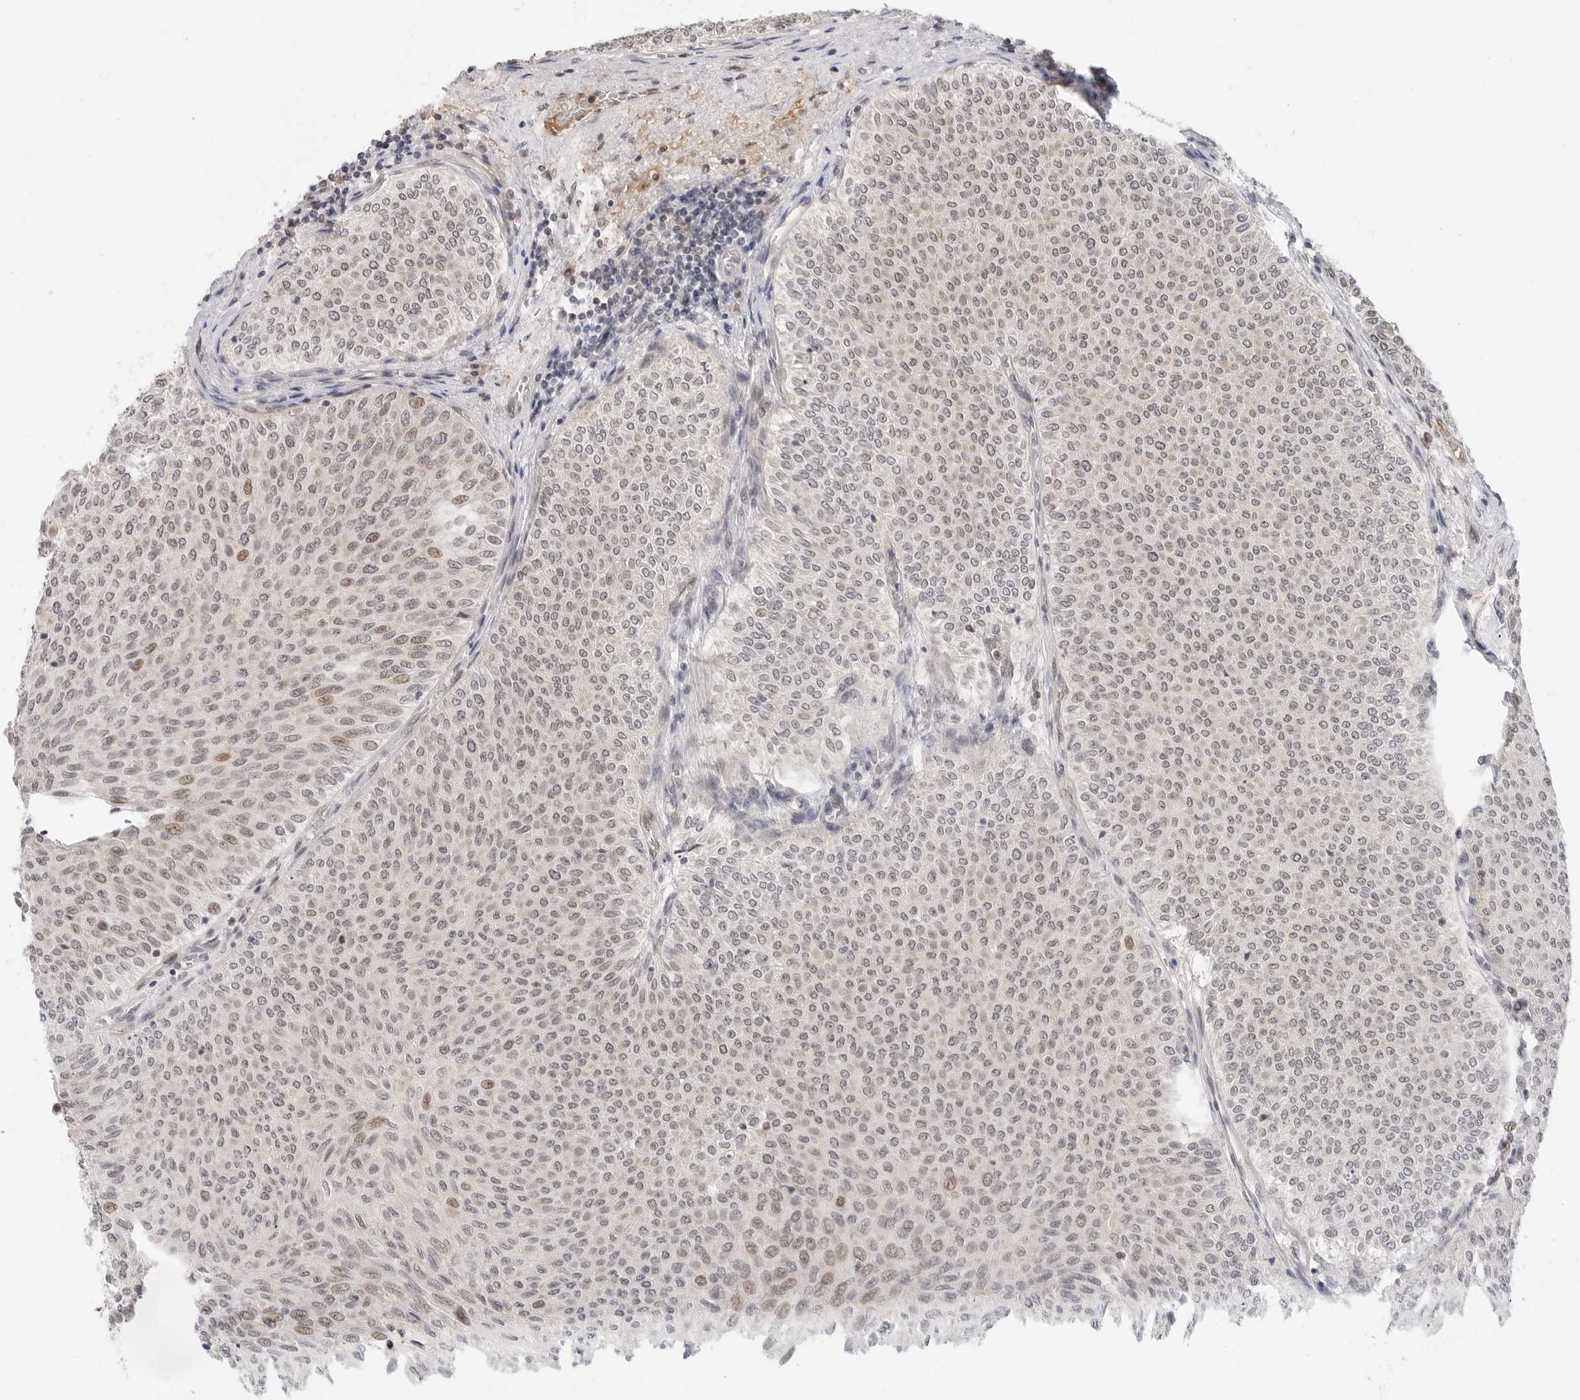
{"staining": {"intensity": "weak", "quantity": ">75%", "location": "nuclear"}, "tissue": "urothelial cancer", "cell_type": "Tumor cells", "image_type": "cancer", "snomed": [{"axis": "morphology", "description": "Urothelial carcinoma, Low grade"}, {"axis": "topography", "description": "Urinary bladder"}], "caption": "The image exhibits immunohistochemical staining of urothelial carcinoma (low-grade). There is weak nuclear positivity is appreciated in approximately >75% of tumor cells.", "gene": "TSEN2", "patient": {"sex": "male", "age": 78}}